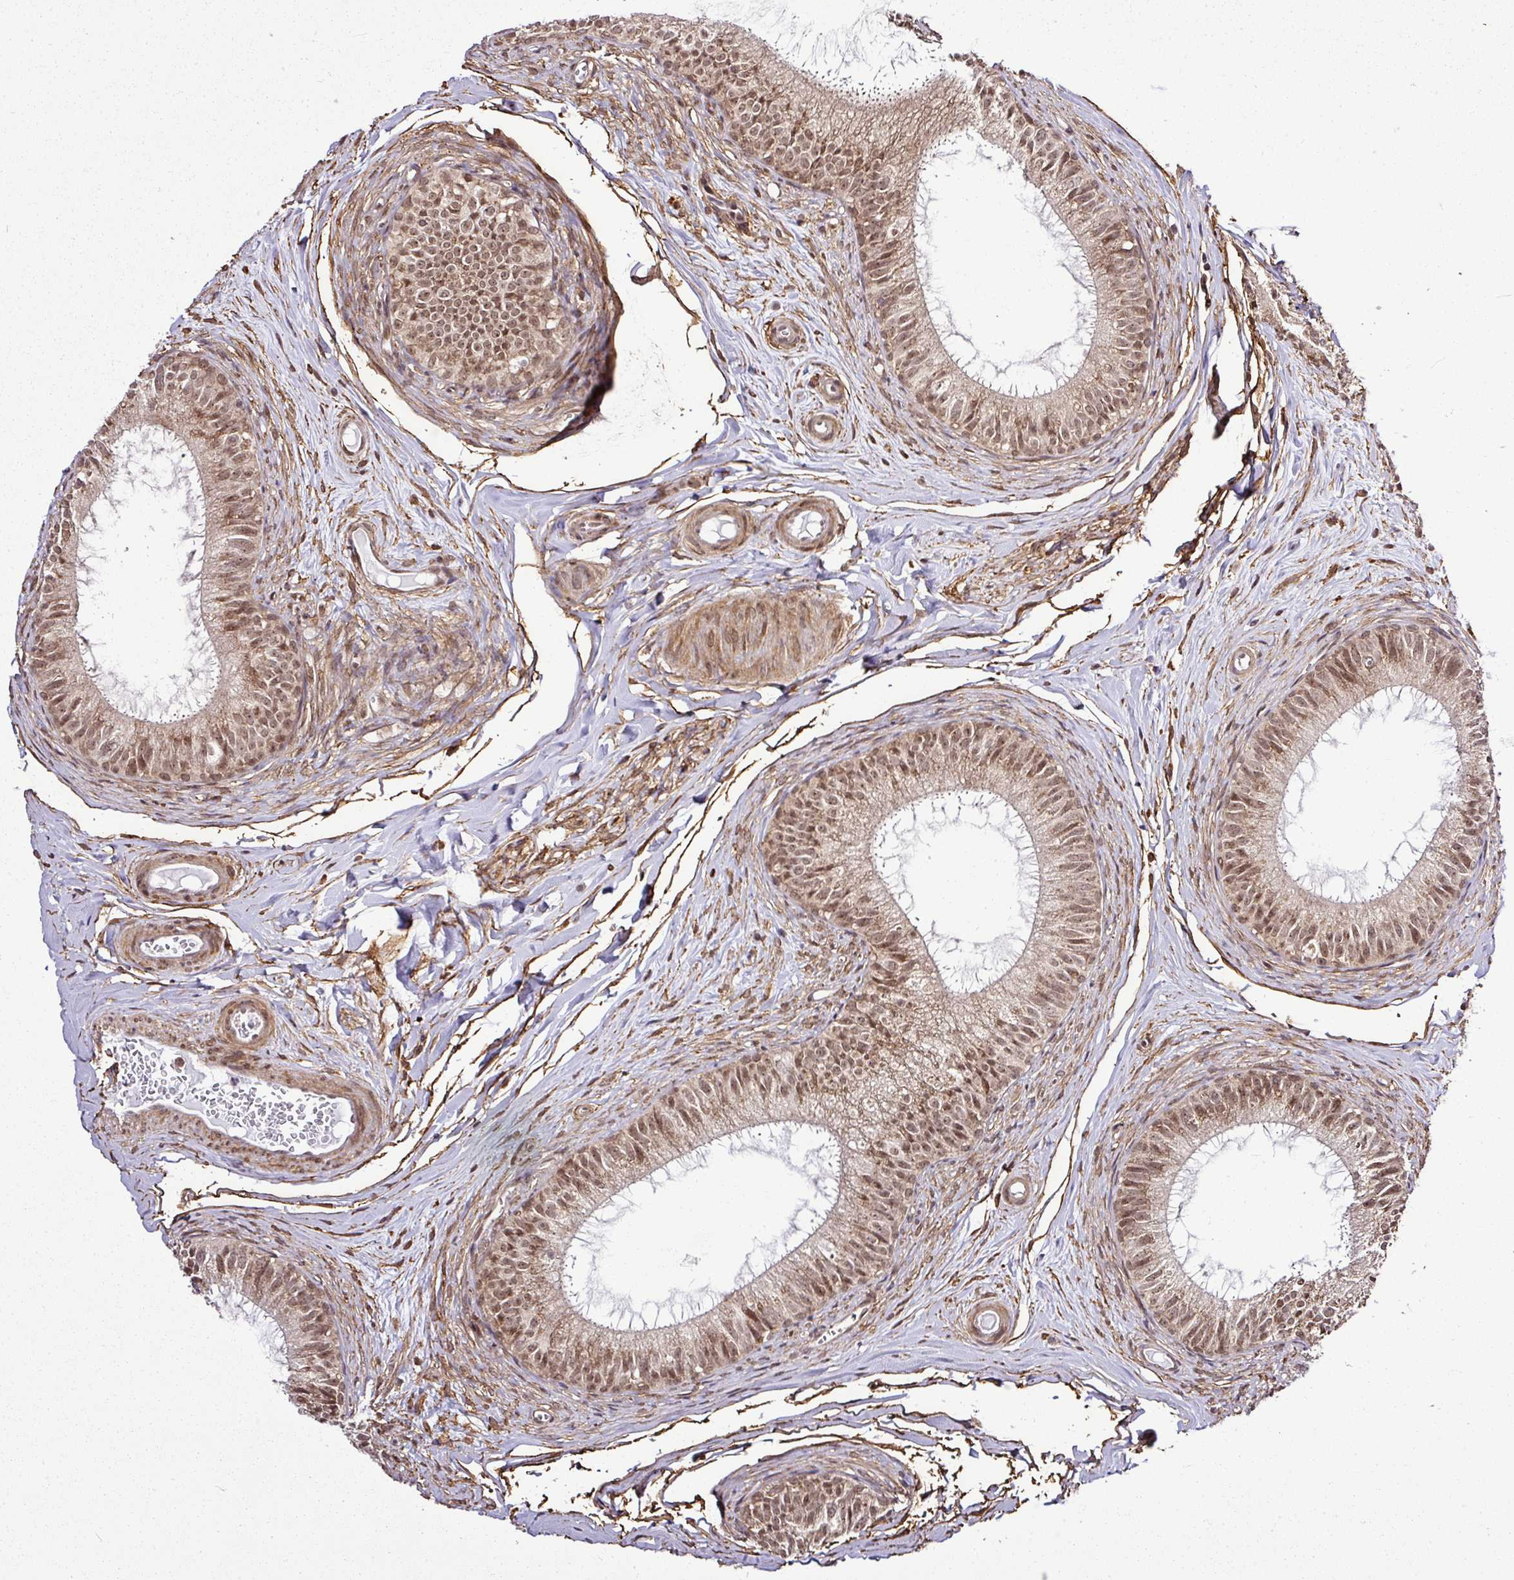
{"staining": {"intensity": "moderate", "quantity": ">75%", "location": "cytoplasmic/membranous,nuclear"}, "tissue": "epididymis", "cell_type": "Glandular cells", "image_type": "normal", "snomed": [{"axis": "morphology", "description": "Normal tissue, NOS"}, {"axis": "topography", "description": "Epididymis"}], "caption": "DAB immunohistochemical staining of benign epididymis displays moderate cytoplasmic/membranous,nuclear protein positivity in approximately >75% of glandular cells. (brown staining indicates protein expression, while blue staining denotes nuclei).", "gene": "FAM153A", "patient": {"sex": "male", "age": 25}}